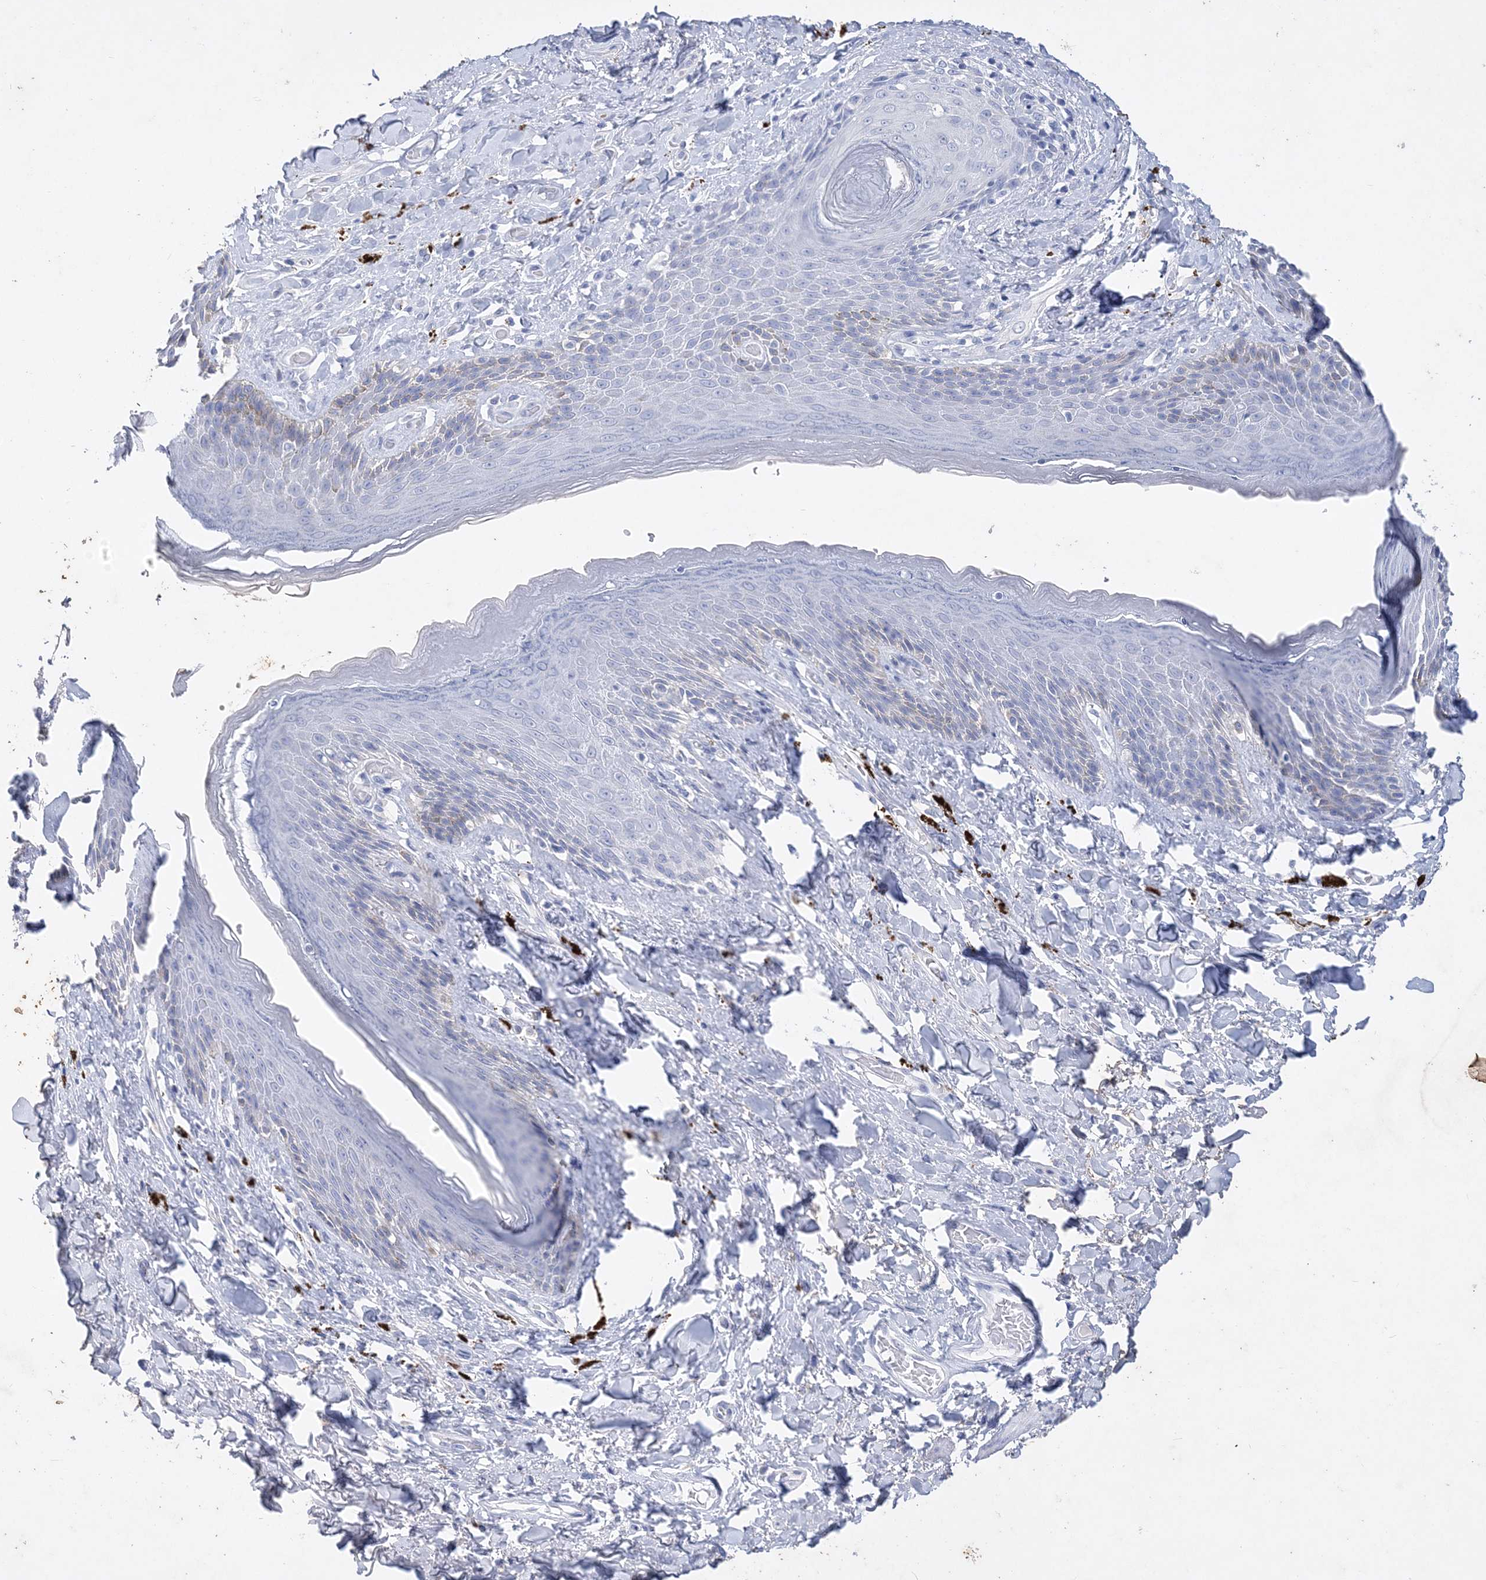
{"staining": {"intensity": "negative", "quantity": "none", "location": "none"}, "tissue": "skin", "cell_type": "Epidermal cells", "image_type": "normal", "snomed": [{"axis": "morphology", "description": "Normal tissue, NOS"}, {"axis": "topography", "description": "Anal"}], "caption": "This histopathology image is of benign skin stained with IHC to label a protein in brown with the nuclei are counter-stained blue. There is no staining in epidermal cells.", "gene": "COPS8", "patient": {"sex": "female", "age": 78}}